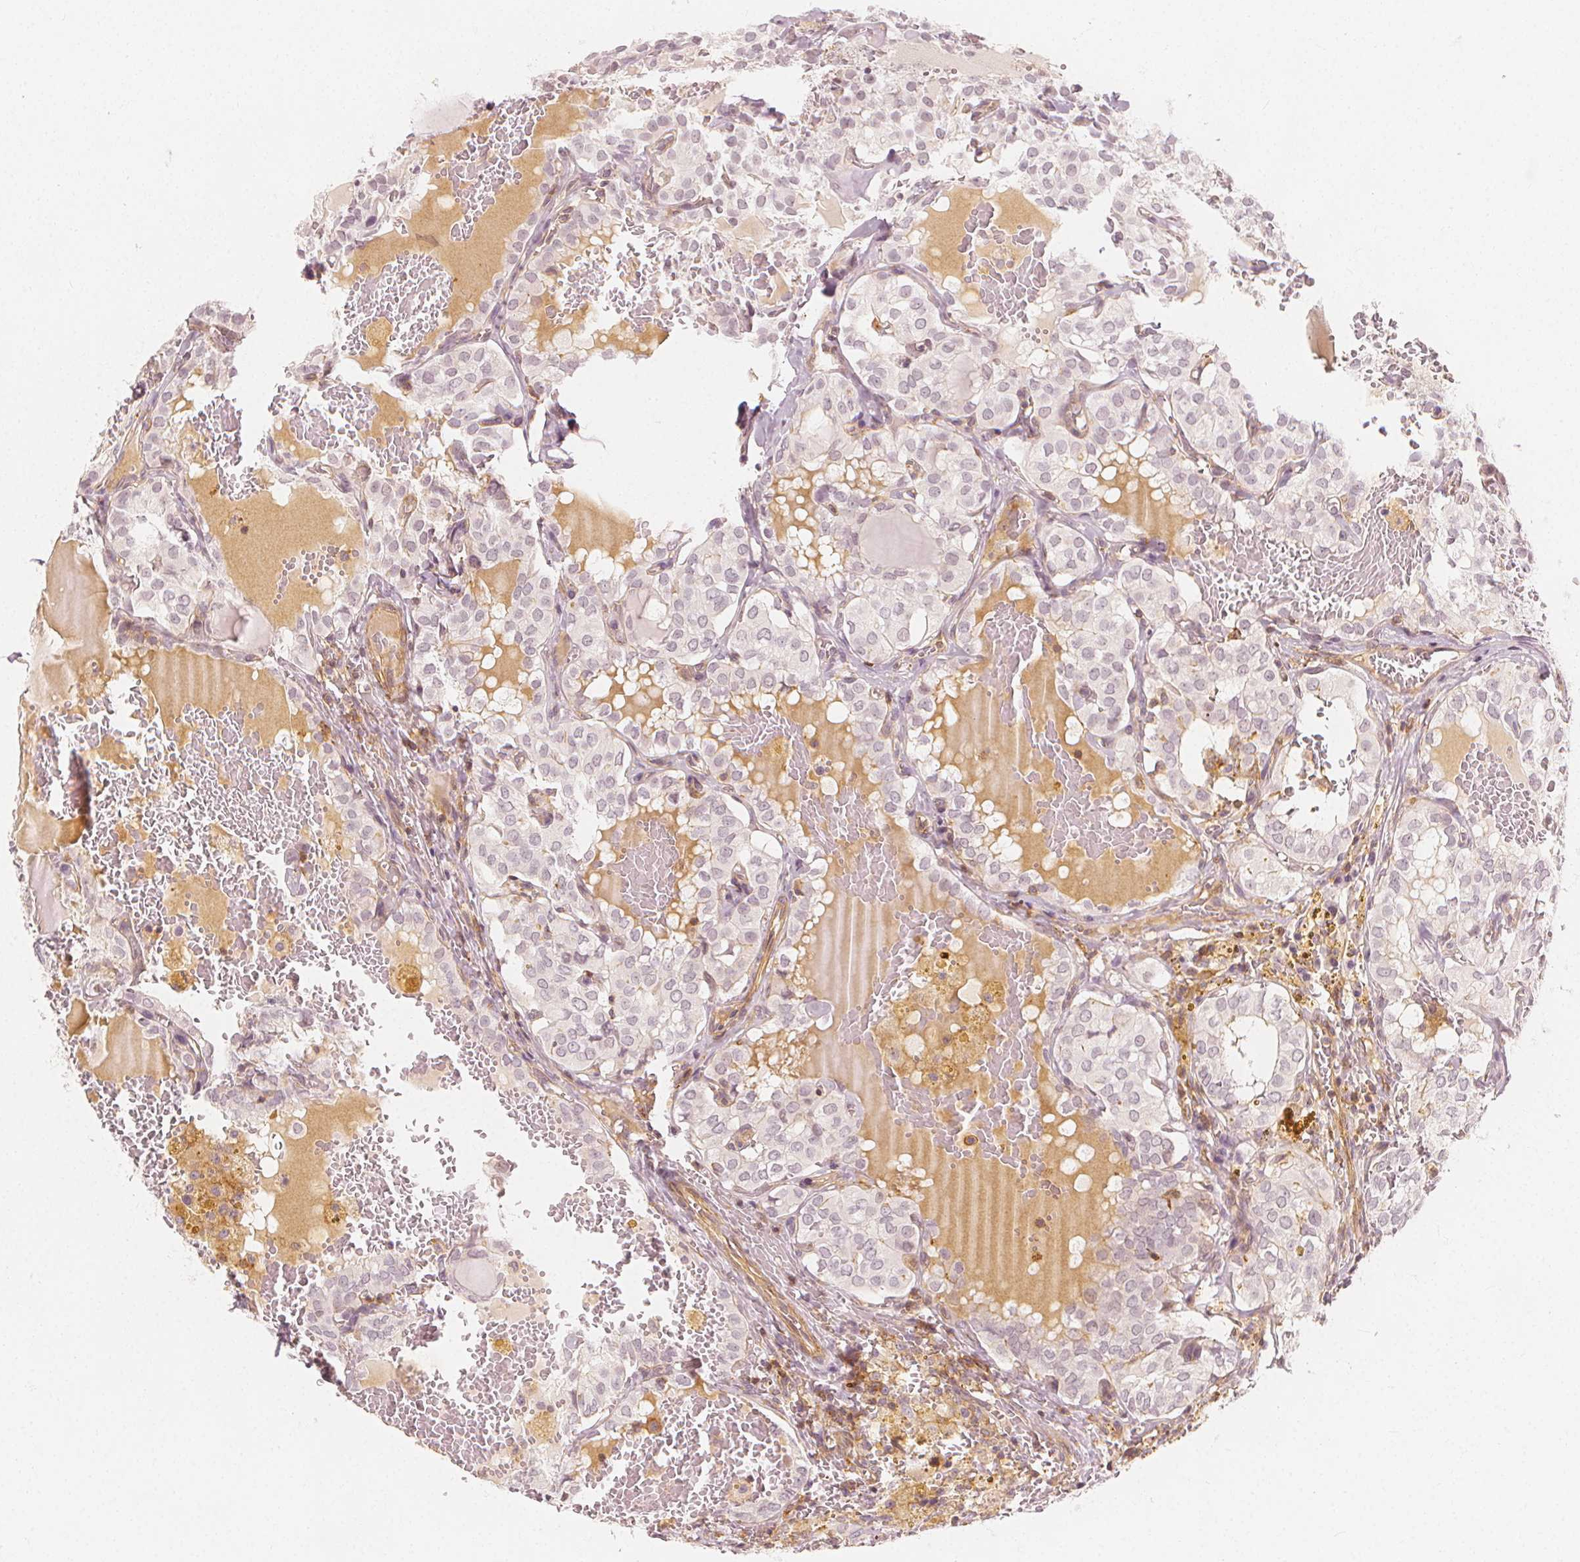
{"staining": {"intensity": "negative", "quantity": "none", "location": "none"}, "tissue": "thyroid cancer", "cell_type": "Tumor cells", "image_type": "cancer", "snomed": [{"axis": "morphology", "description": "Papillary adenocarcinoma, NOS"}, {"axis": "topography", "description": "Thyroid gland"}], "caption": "High magnification brightfield microscopy of thyroid cancer (papillary adenocarcinoma) stained with DAB (3,3'-diaminobenzidine) (brown) and counterstained with hematoxylin (blue): tumor cells show no significant positivity.", "gene": "ARHGAP26", "patient": {"sex": "male", "age": 20}}